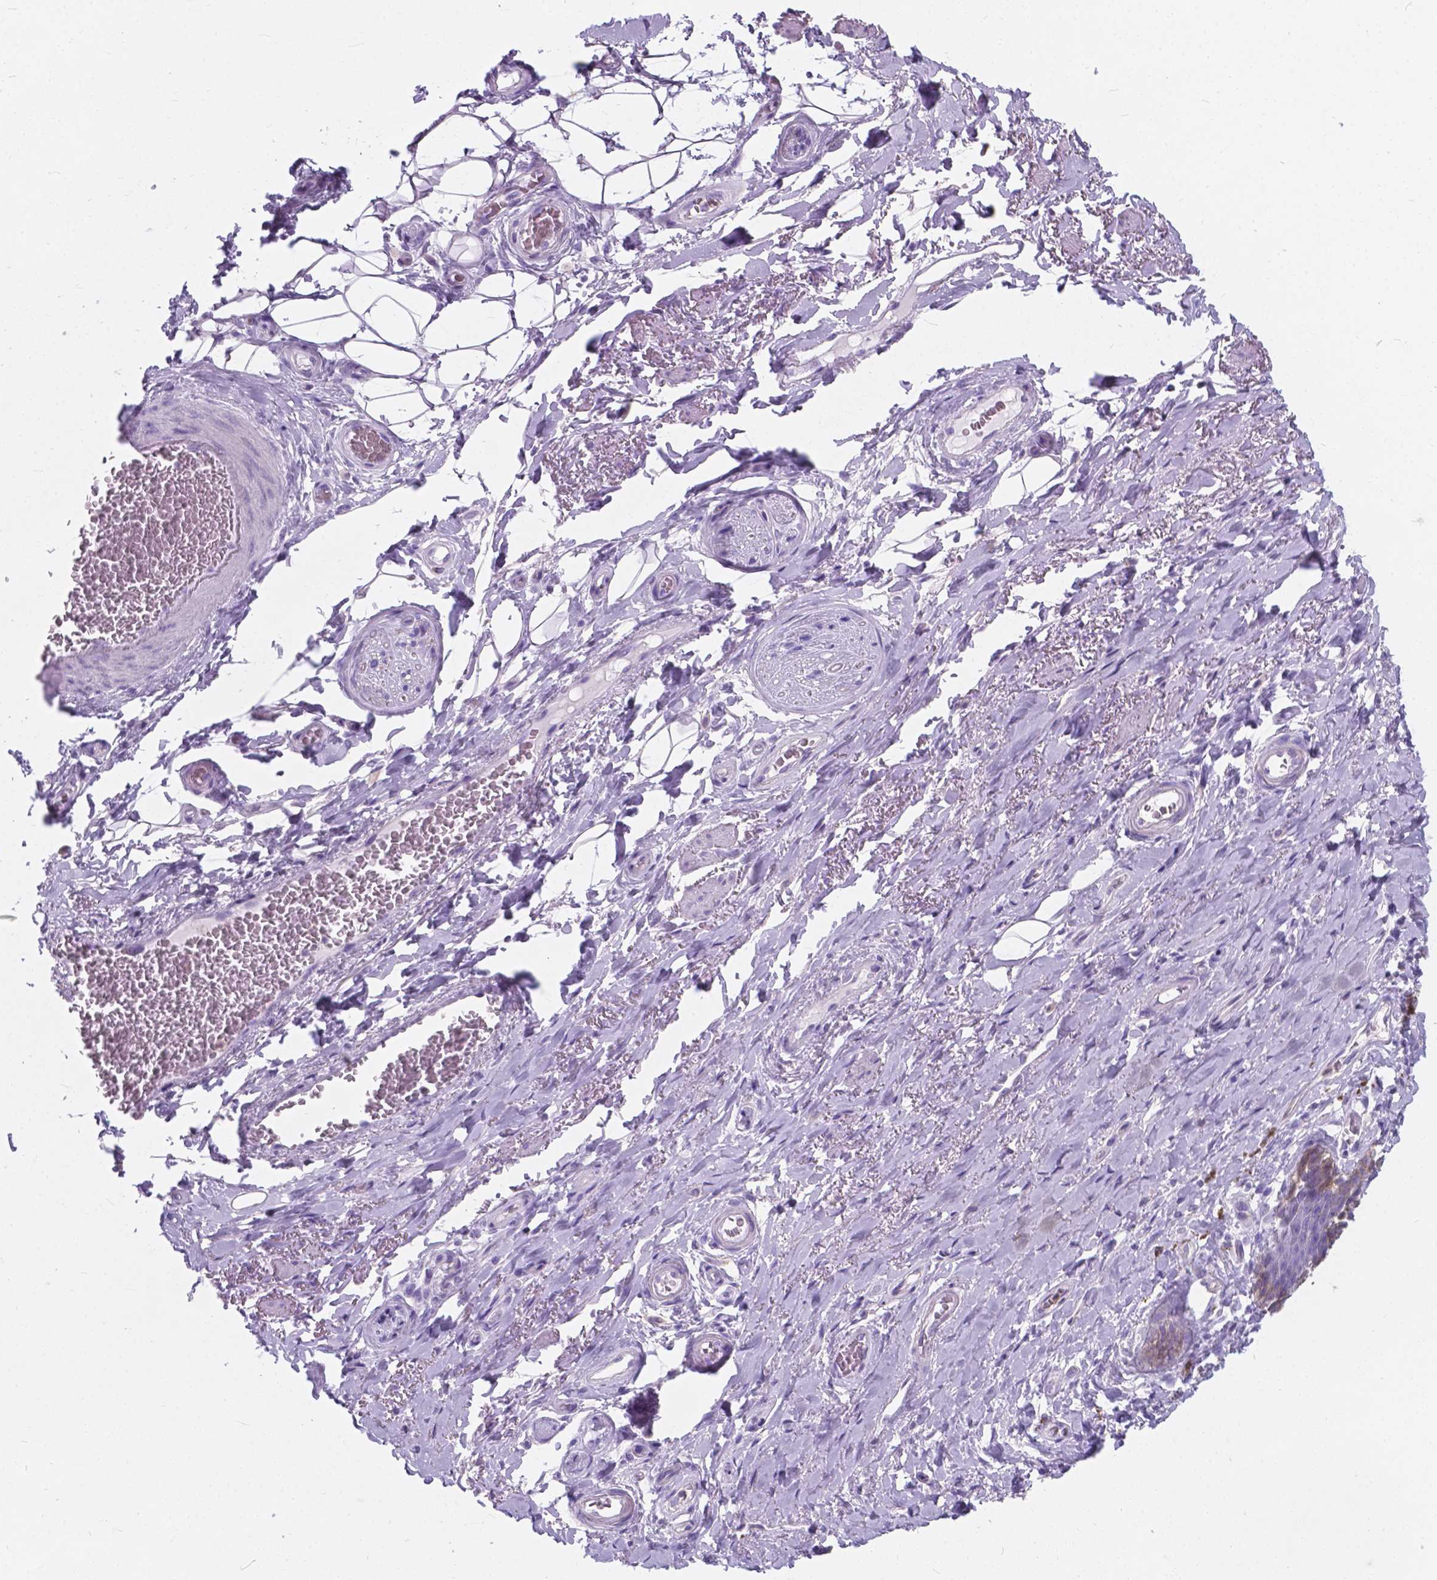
{"staining": {"intensity": "negative", "quantity": "none", "location": "none"}, "tissue": "adipose tissue", "cell_type": "Adipocytes", "image_type": "normal", "snomed": [{"axis": "morphology", "description": "Normal tissue, NOS"}, {"axis": "topography", "description": "Anal"}, {"axis": "topography", "description": "Peripheral nerve tissue"}], "caption": "There is no significant expression in adipocytes of adipose tissue. Nuclei are stained in blue.", "gene": "KIAA0040", "patient": {"sex": "male", "age": 53}}